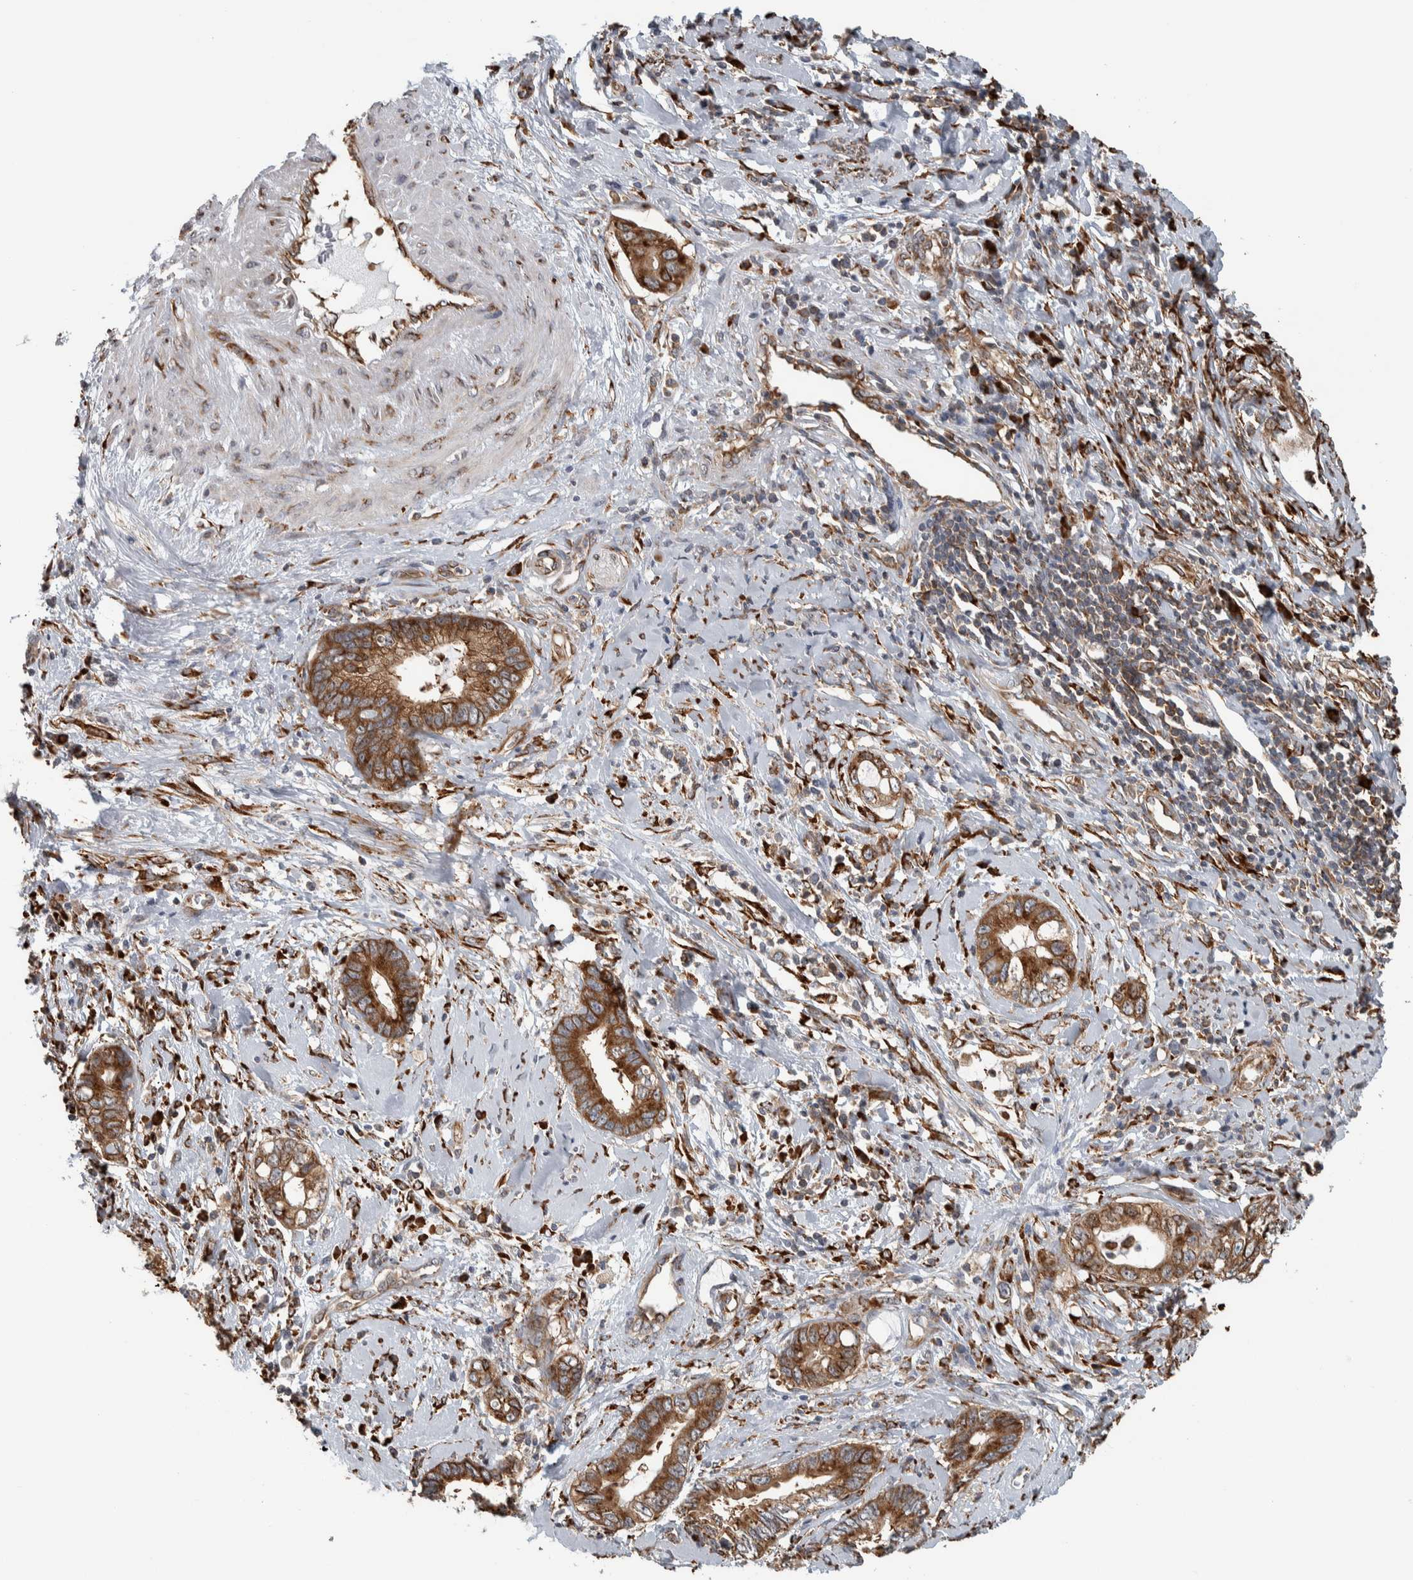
{"staining": {"intensity": "strong", "quantity": ">75%", "location": "cytoplasmic/membranous"}, "tissue": "cervical cancer", "cell_type": "Tumor cells", "image_type": "cancer", "snomed": [{"axis": "morphology", "description": "Adenocarcinoma, NOS"}, {"axis": "topography", "description": "Cervix"}], "caption": "Protein staining of adenocarcinoma (cervical) tissue demonstrates strong cytoplasmic/membranous staining in about >75% of tumor cells. (DAB (3,3'-diaminobenzidine) IHC with brightfield microscopy, high magnification).", "gene": "EIF3H", "patient": {"sex": "female", "age": 44}}